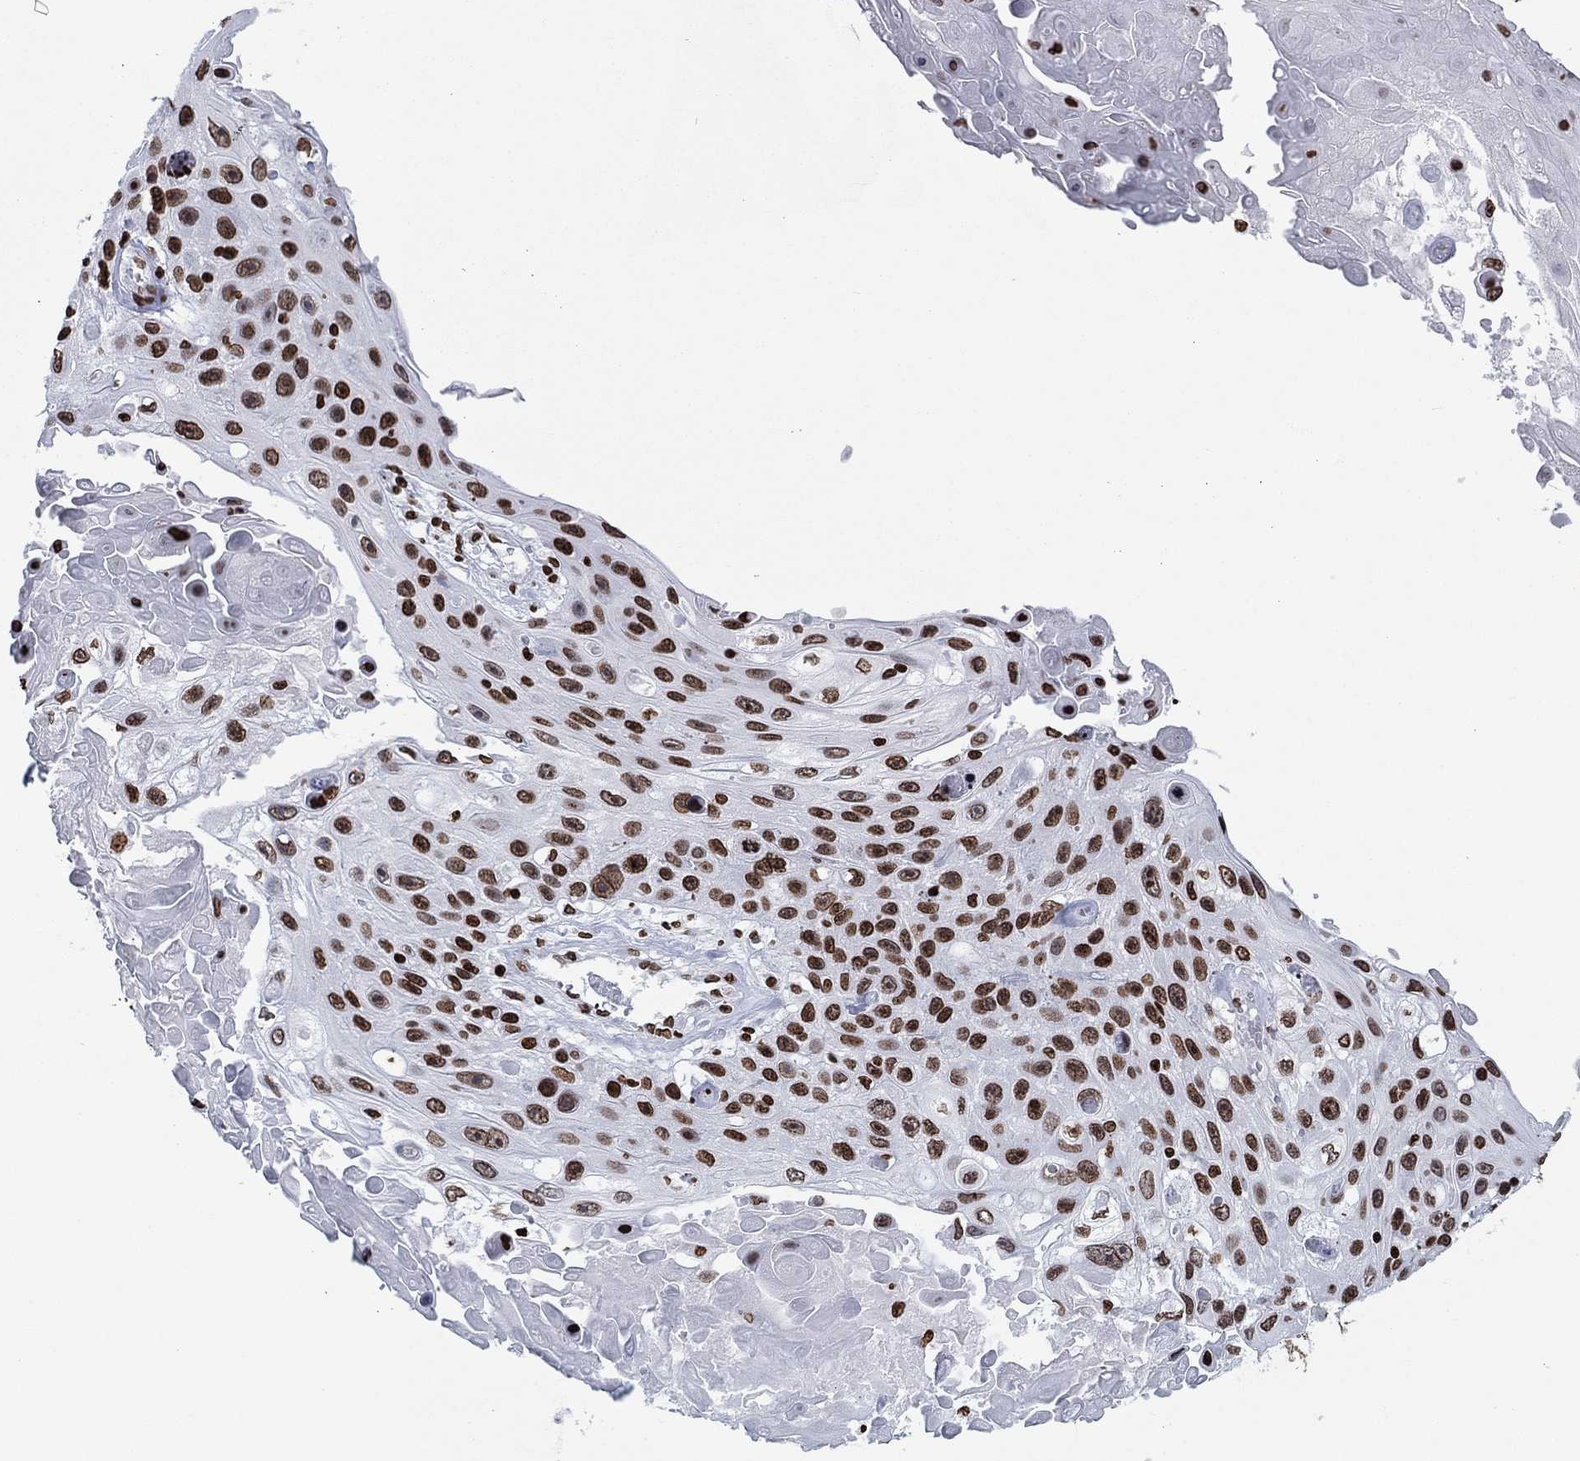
{"staining": {"intensity": "strong", "quantity": ">75%", "location": "nuclear"}, "tissue": "skin cancer", "cell_type": "Tumor cells", "image_type": "cancer", "snomed": [{"axis": "morphology", "description": "Squamous cell carcinoma, NOS"}, {"axis": "topography", "description": "Skin"}], "caption": "A micrograph showing strong nuclear staining in approximately >75% of tumor cells in skin cancer (squamous cell carcinoma), as visualized by brown immunohistochemical staining.", "gene": "H1-5", "patient": {"sex": "male", "age": 82}}